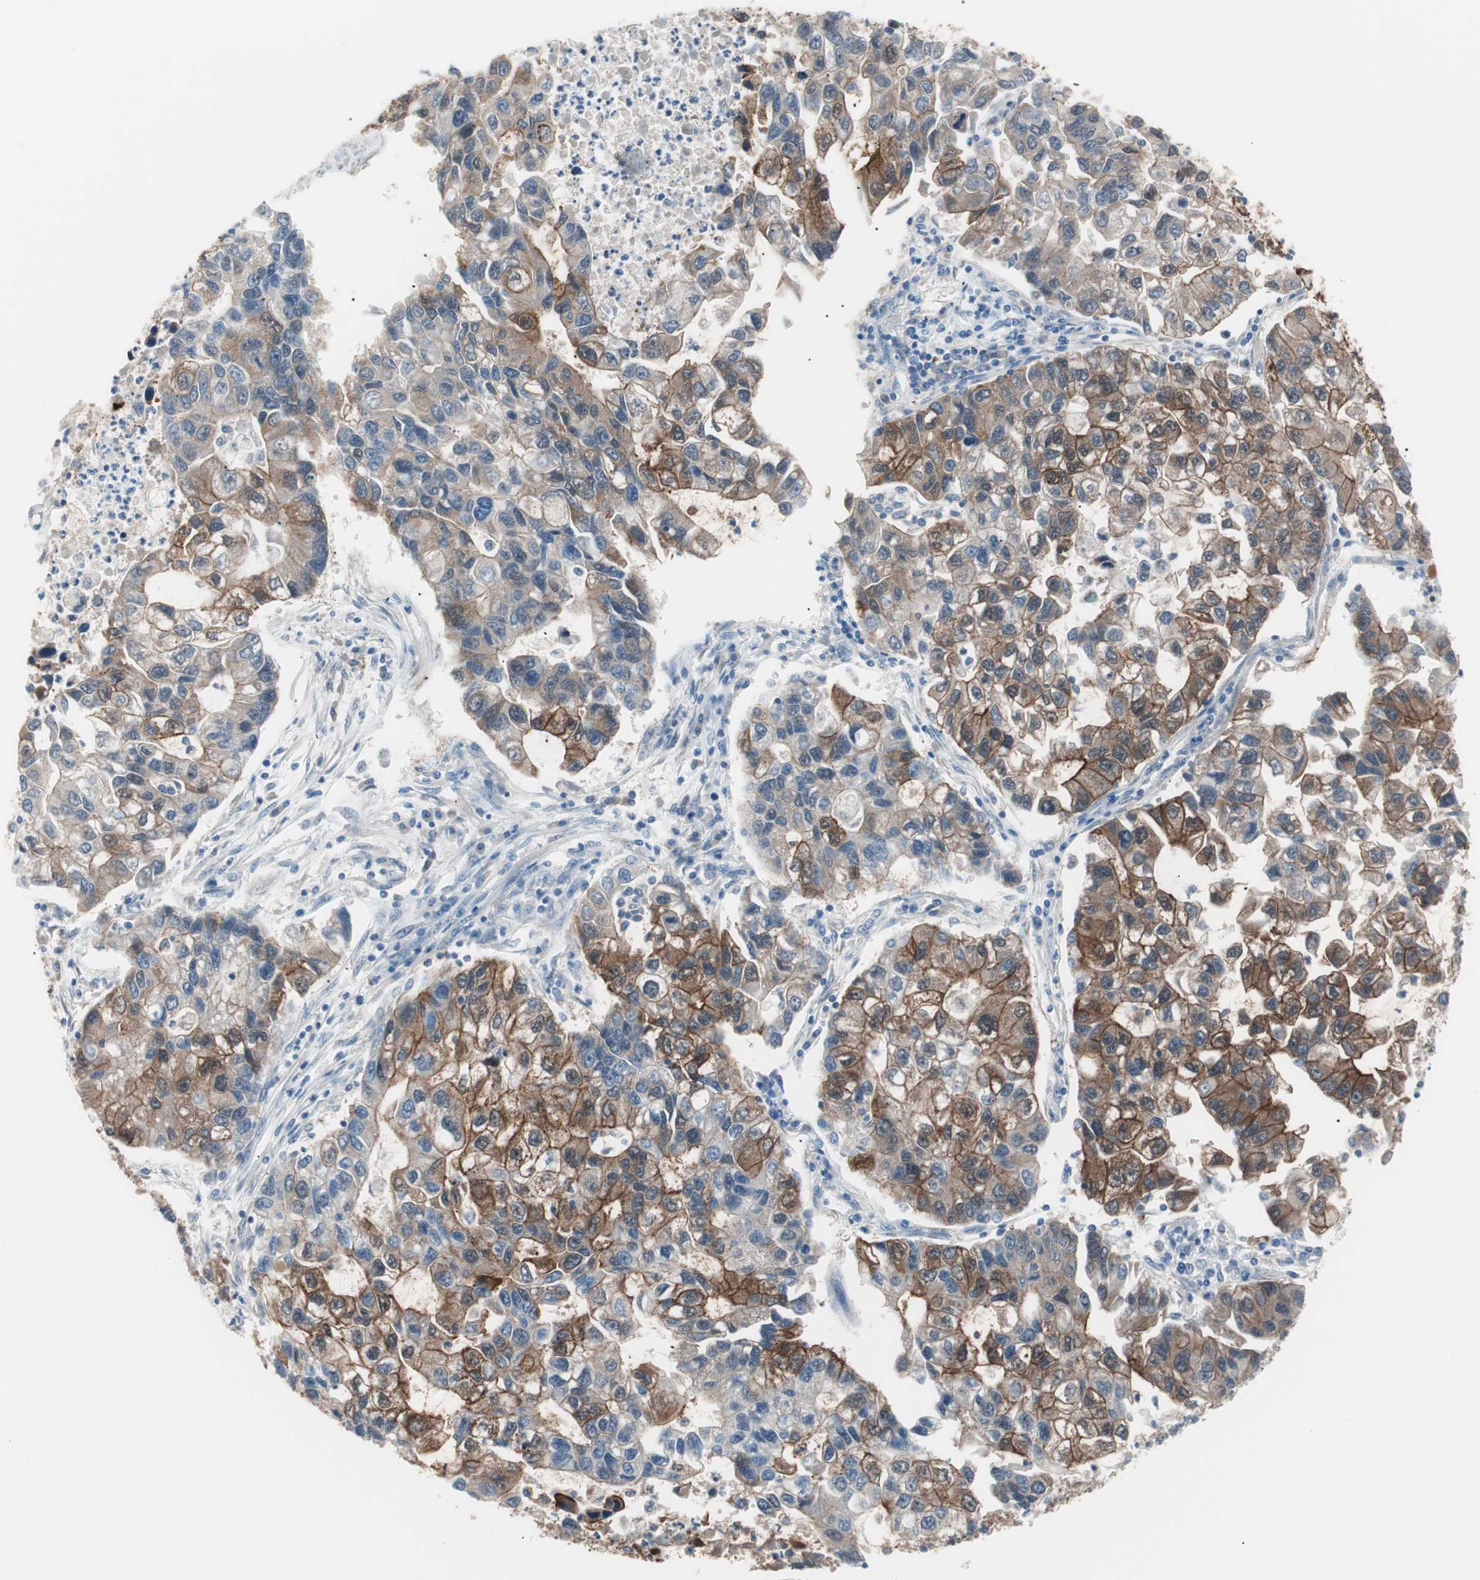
{"staining": {"intensity": "strong", "quantity": ">75%", "location": "cytoplasmic/membranous"}, "tissue": "lung cancer", "cell_type": "Tumor cells", "image_type": "cancer", "snomed": [{"axis": "morphology", "description": "Adenocarcinoma, NOS"}, {"axis": "topography", "description": "Lung"}], "caption": "Immunohistochemistry (IHC) image of neoplastic tissue: human lung adenocarcinoma stained using immunohistochemistry displays high levels of strong protein expression localized specifically in the cytoplasmic/membranous of tumor cells, appearing as a cytoplasmic/membranous brown color.", "gene": "VIL1", "patient": {"sex": "female", "age": 51}}